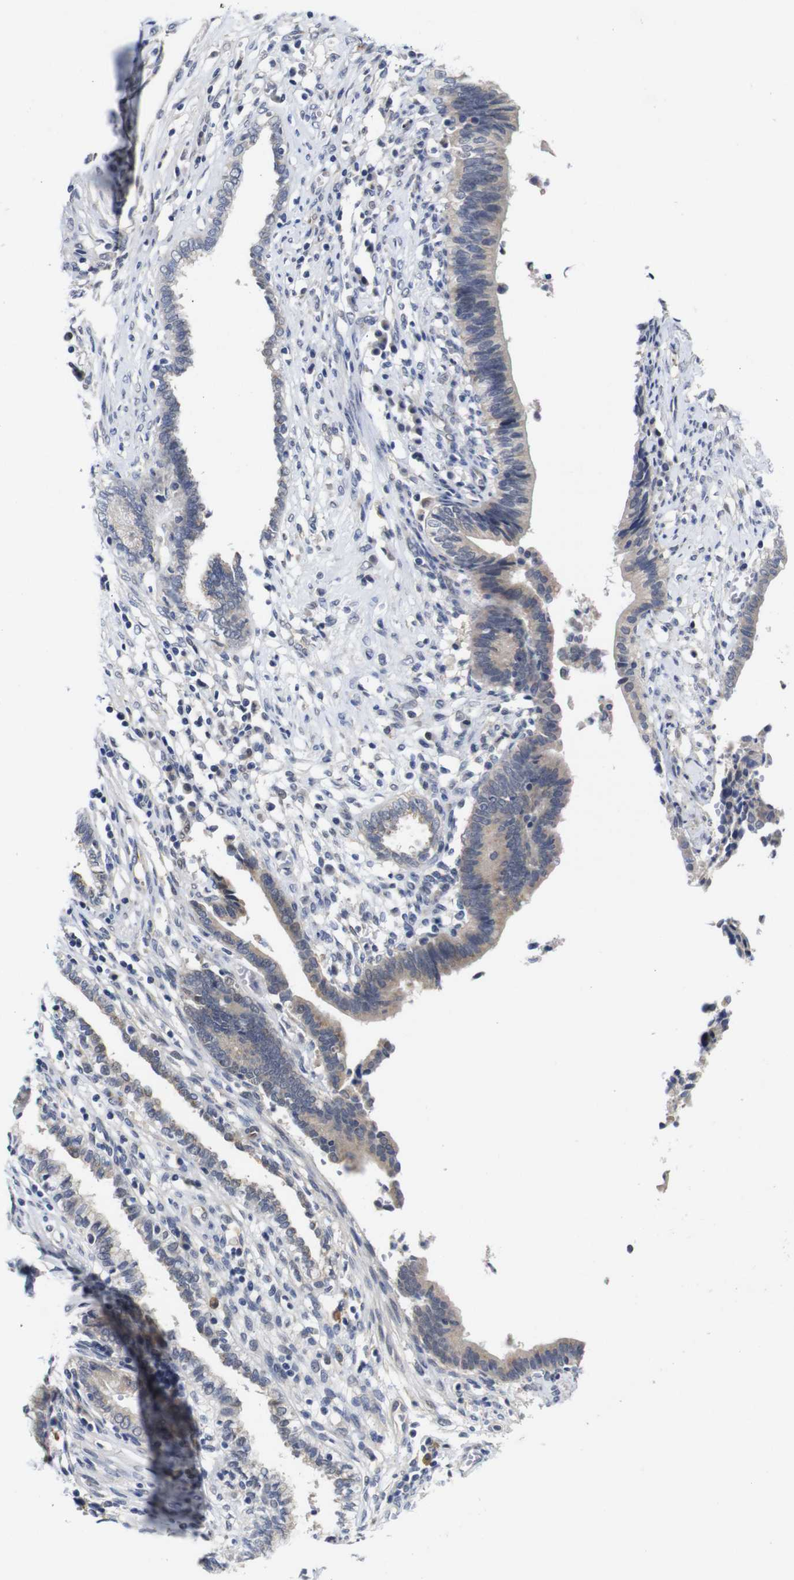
{"staining": {"intensity": "weak", "quantity": ">75%", "location": "cytoplasmic/membranous"}, "tissue": "cervical cancer", "cell_type": "Tumor cells", "image_type": "cancer", "snomed": [{"axis": "morphology", "description": "Adenocarcinoma, NOS"}, {"axis": "topography", "description": "Cervix"}], "caption": "DAB (3,3'-diaminobenzidine) immunohistochemical staining of cervical adenocarcinoma demonstrates weak cytoplasmic/membranous protein positivity in approximately >75% of tumor cells.", "gene": "FURIN", "patient": {"sex": "female", "age": 44}}